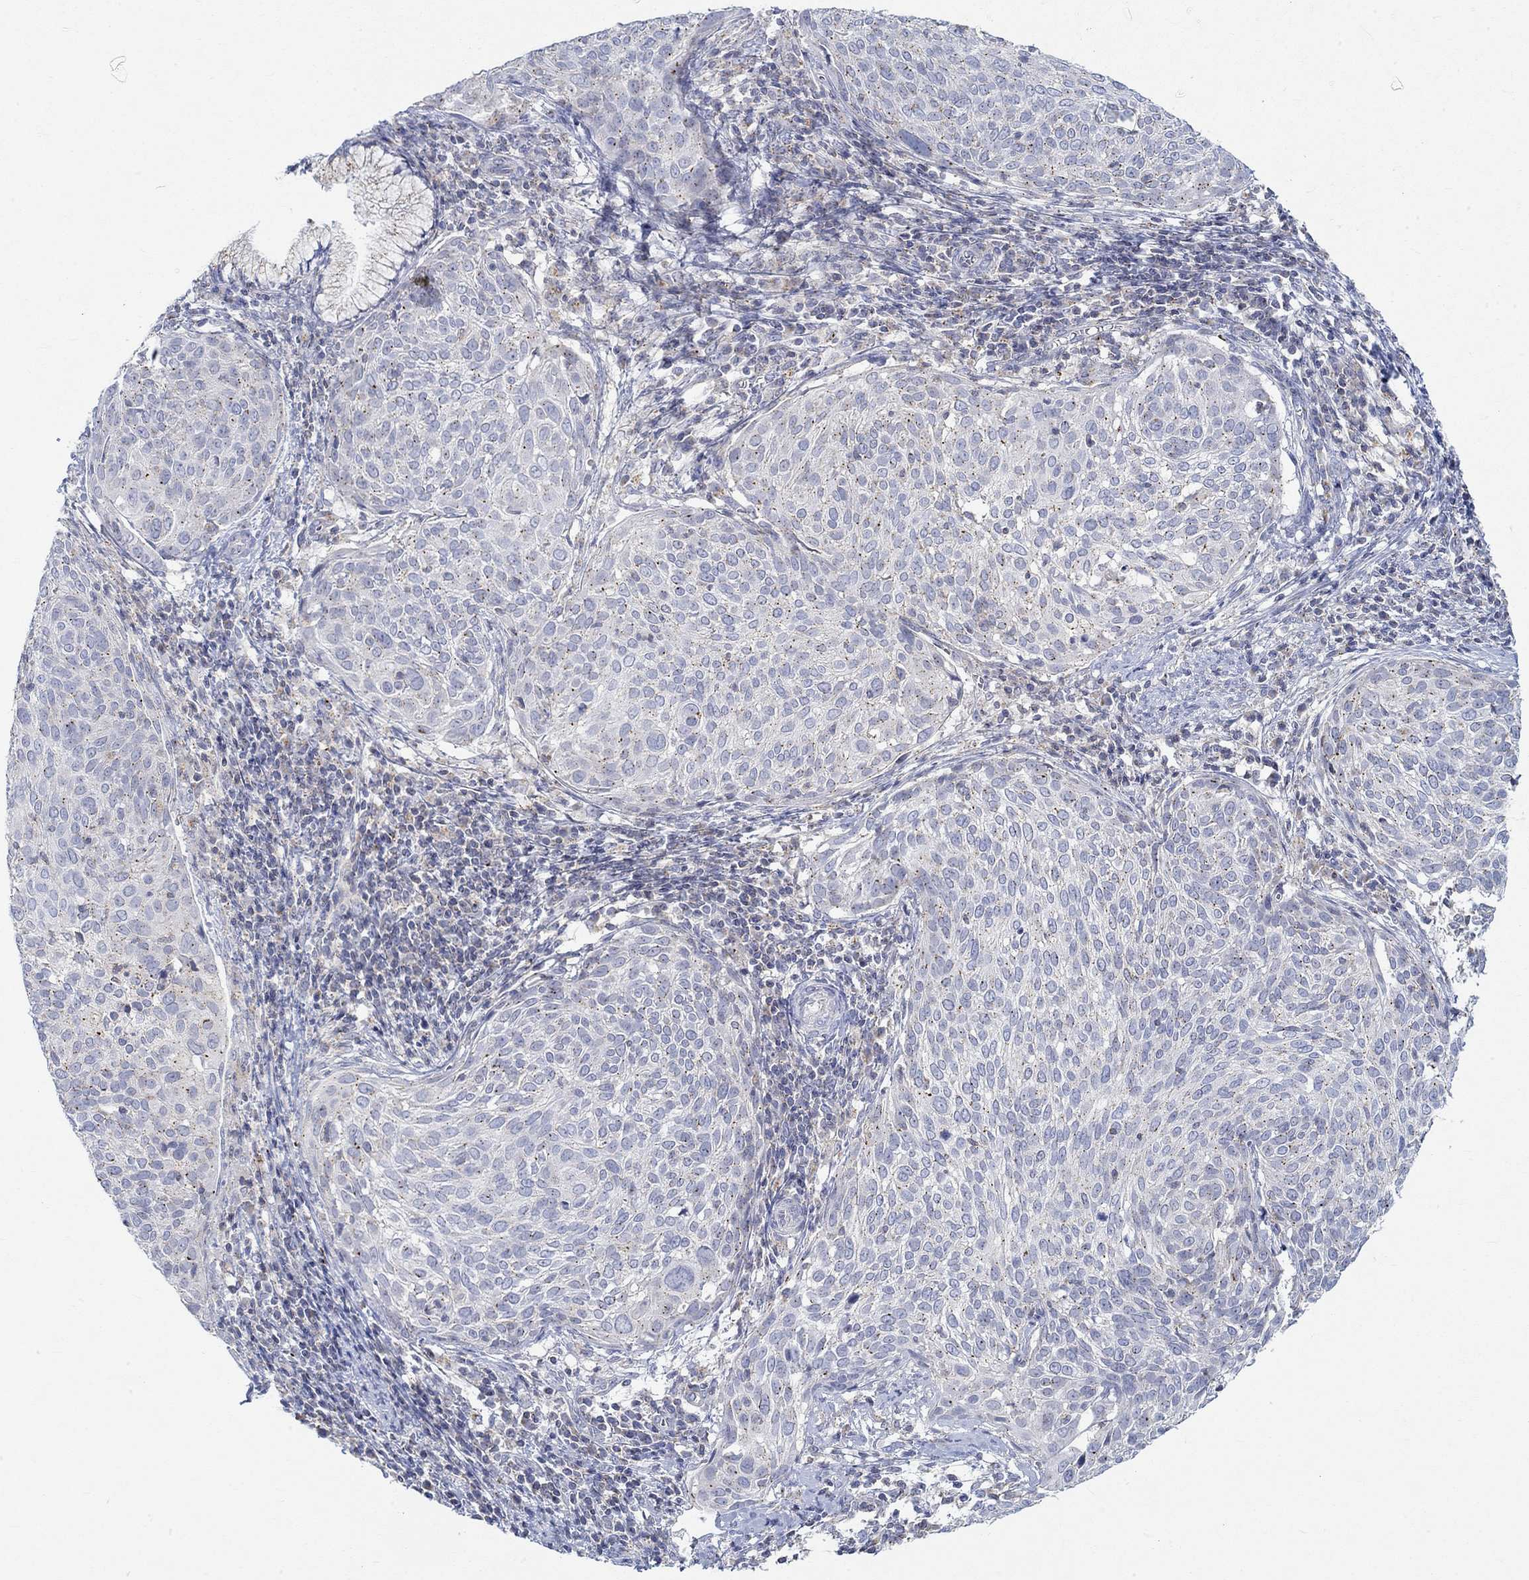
{"staining": {"intensity": "weak", "quantity": "<25%", "location": "cytoplasmic/membranous"}, "tissue": "cervical cancer", "cell_type": "Tumor cells", "image_type": "cancer", "snomed": [{"axis": "morphology", "description": "Squamous cell carcinoma, NOS"}, {"axis": "topography", "description": "Cervix"}], "caption": "The photomicrograph reveals no staining of tumor cells in squamous cell carcinoma (cervical). Brightfield microscopy of immunohistochemistry stained with DAB (brown) and hematoxylin (blue), captured at high magnification.", "gene": "NAV3", "patient": {"sex": "female", "age": 39}}